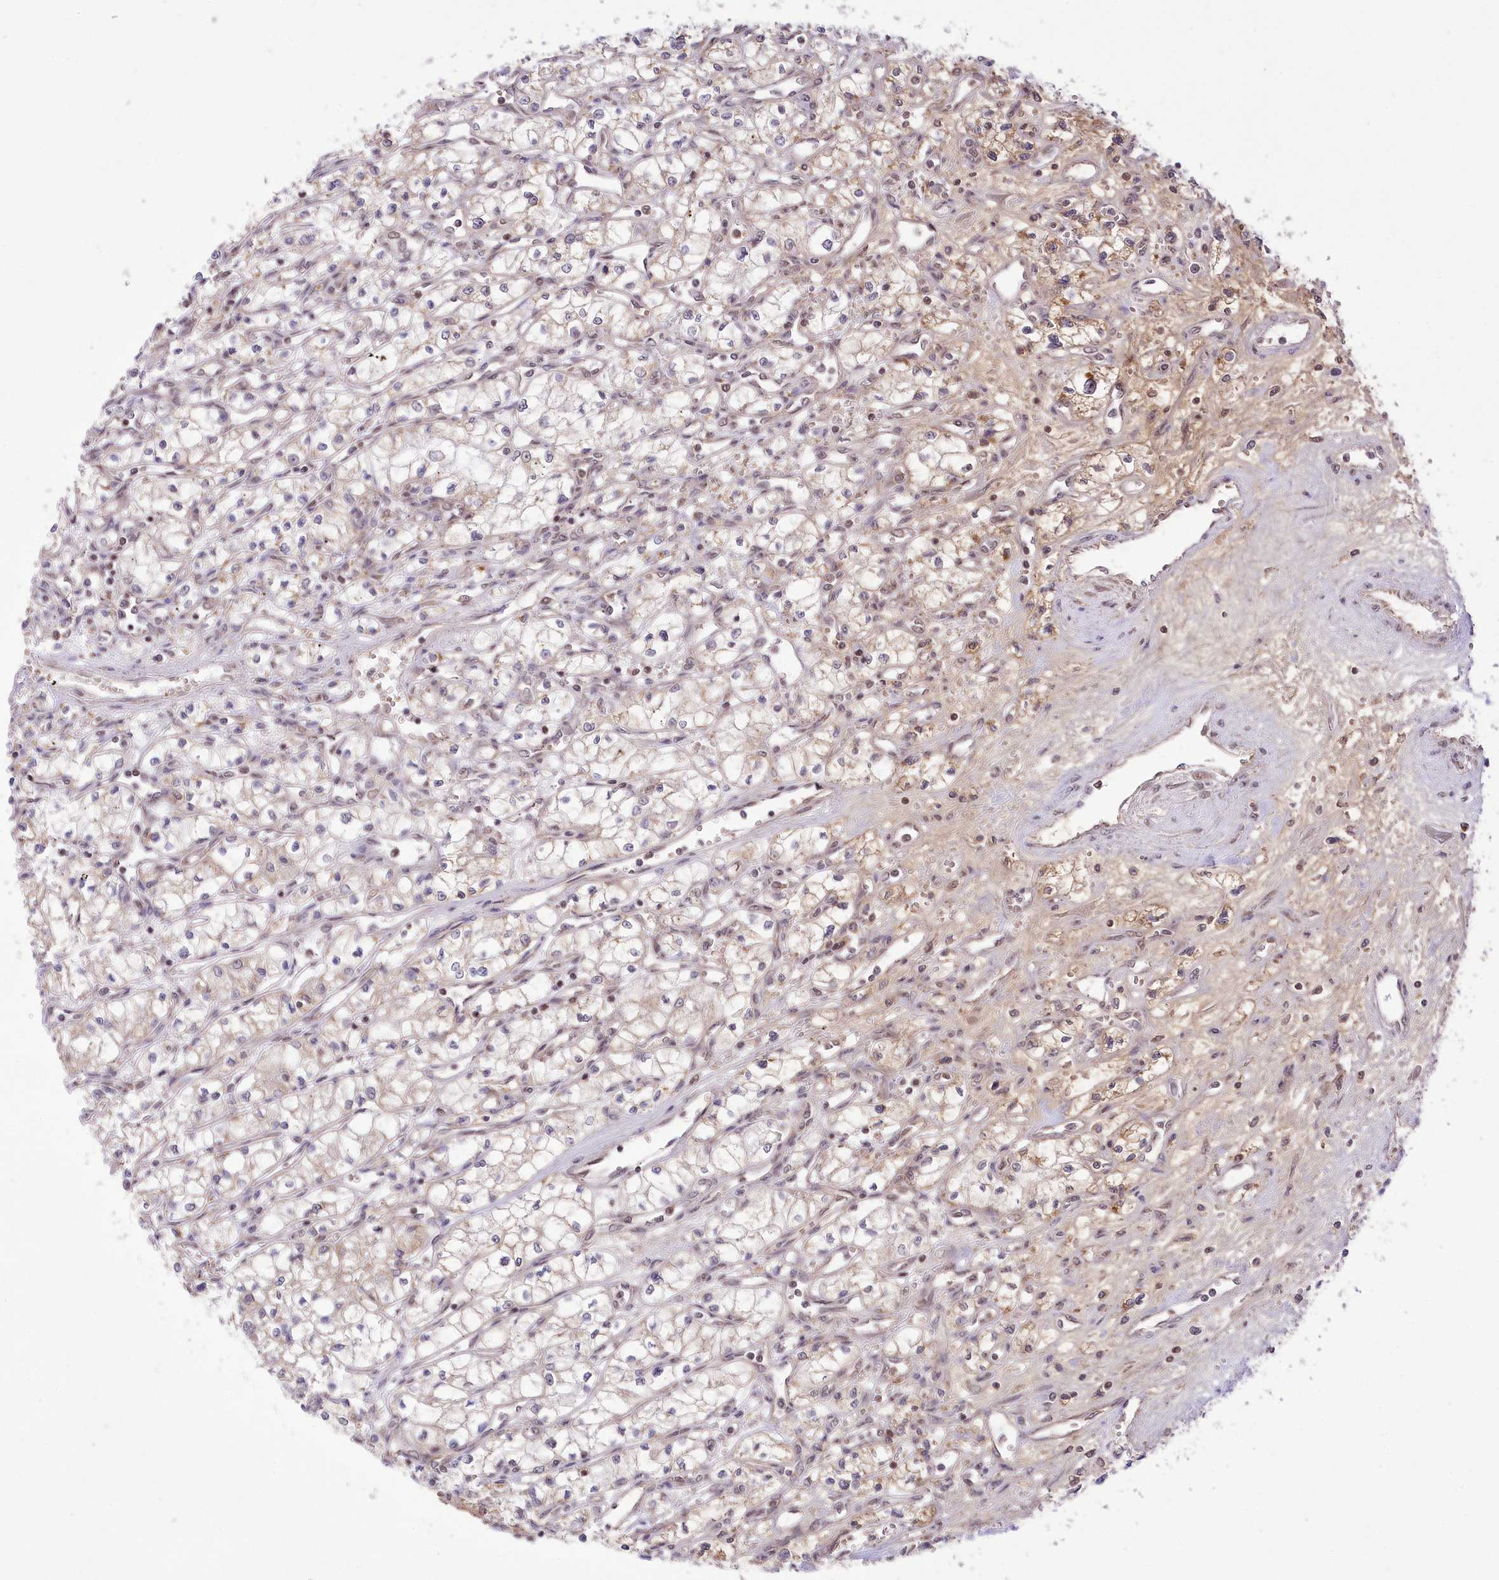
{"staining": {"intensity": "negative", "quantity": "none", "location": "none"}, "tissue": "renal cancer", "cell_type": "Tumor cells", "image_type": "cancer", "snomed": [{"axis": "morphology", "description": "Adenocarcinoma, NOS"}, {"axis": "topography", "description": "Kidney"}], "caption": "Immunohistochemistry of adenocarcinoma (renal) displays no positivity in tumor cells.", "gene": "ZMAT2", "patient": {"sex": "male", "age": 59}}